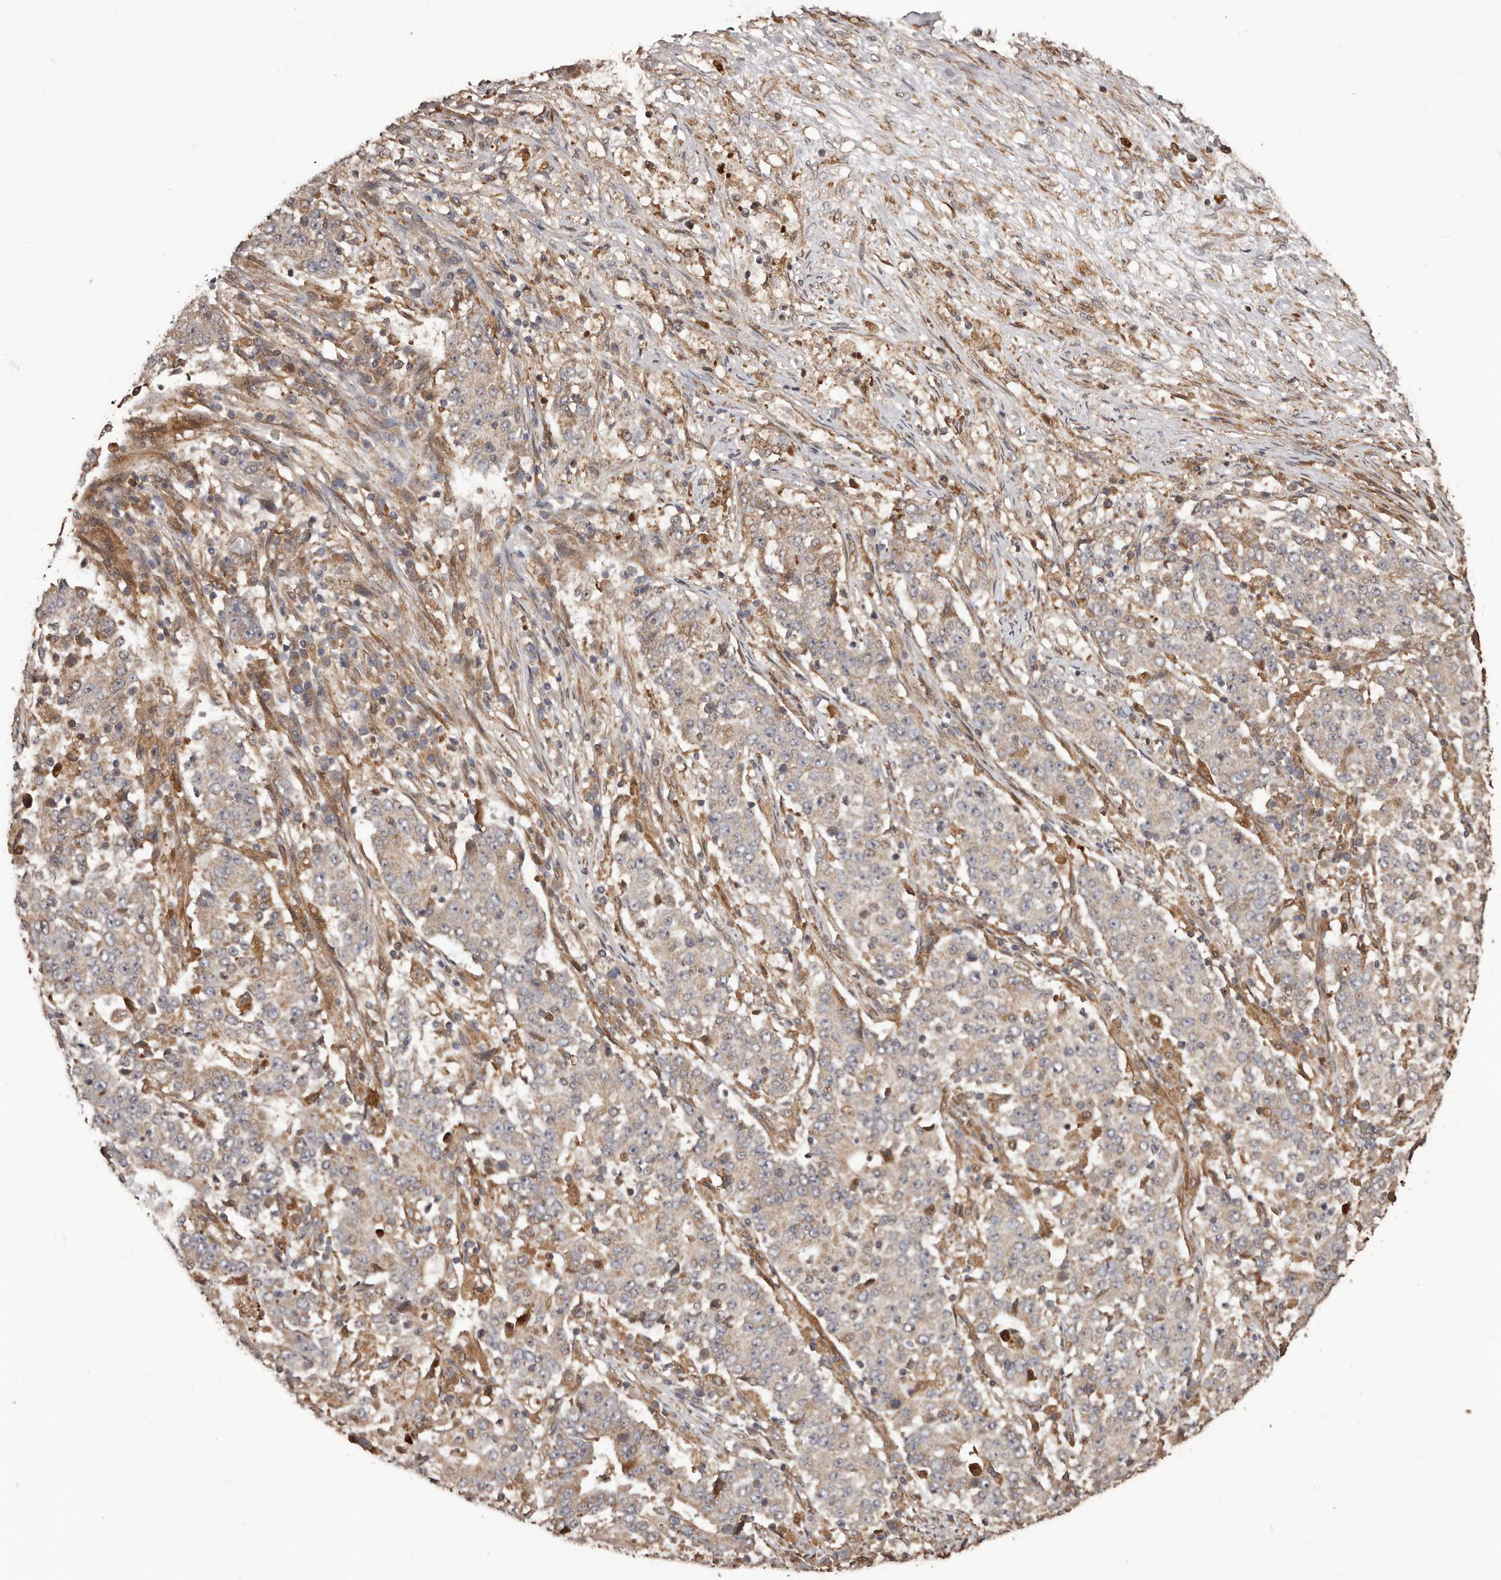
{"staining": {"intensity": "weak", "quantity": "25%-75%", "location": "cytoplasmic/membranous"}, "tissue": "stomach cancer", "cell_type": "Tumor cells", "image_type": "cancer", "snomed": [{"axis": "morphology", "description": "Adenocarcinoma, NOS"}, {"axis": "topography", "description": "Stomach"}], "caption": "Immunohistochemistry (IHC) of human adenocarcinoma (stomach) demonstrates low levels of weak cytoplasmic/membranous expression in approximately 25%-75% of tumor cells.", "gene": "ZCCHC7", "patient": {"sex": "male", "age": 59}}